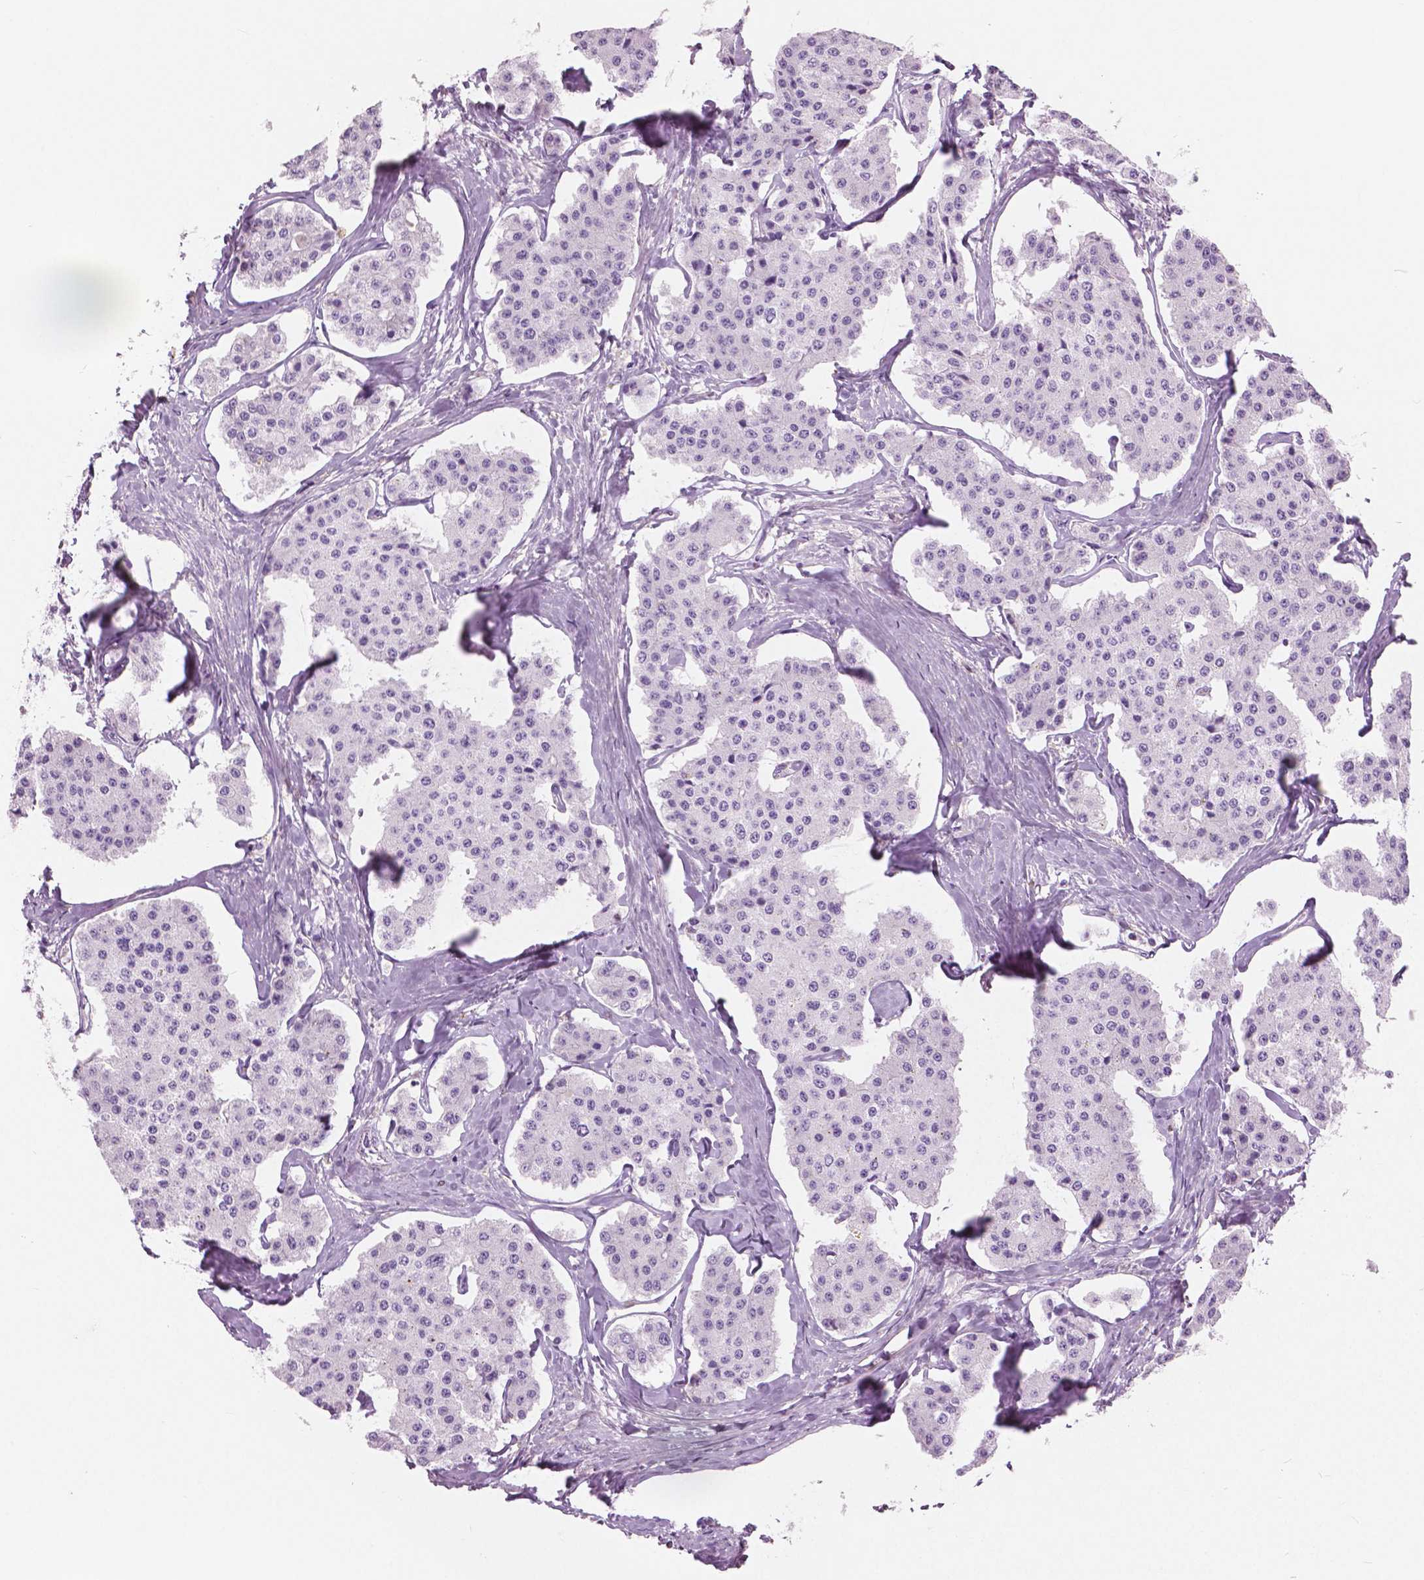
{"staining": {"intensity": "negative", "quantity": "none", "location": "none"}, "tissue": "carcinoid", "cell_type": "Tumor cells", "image_type": "cancer", "snomed": [{"axis": "morphology", "description": "Carcinoid, malignant, NOS"}, {"axis": "topography", "description": "Small intestine"}], "caption": "The photomicrograph displays no significant positivity in tumor cells of malignant carcinoid. (Immunohistochemistry (ihc), brightfield microscopy, high magnification).", "gene": "GALM", "patient": {"sex": "female", "age": 65}}